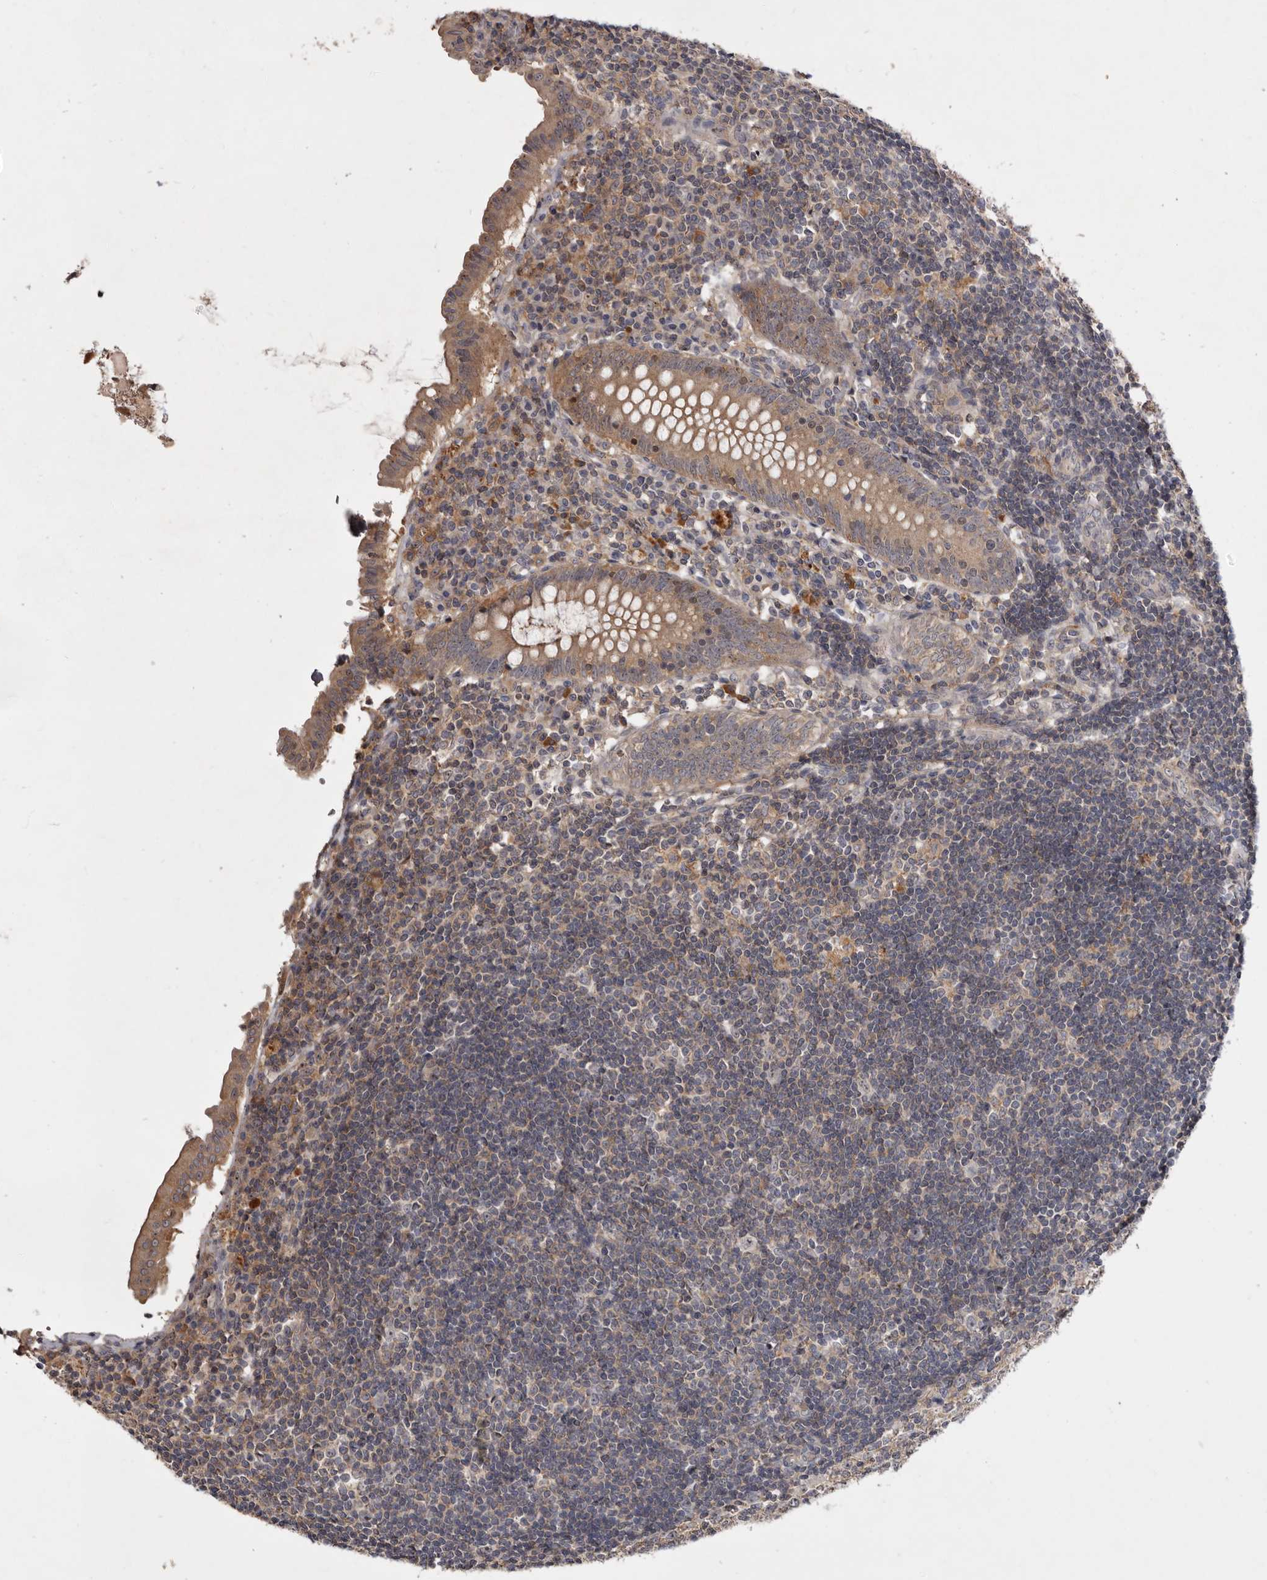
{"staining": {"intensity": "moderate", "quantity": "25%-75%", "location": "cytoplasmic/membranous"}, "tissue": "appendix", "cell_type": "Glandular cells", "image_type": "normal", "snomed": [{"axis": "morphology", "description": "Normal tissue, NOS"}, {"axis": "topography", "description": "Appendix"}], "caption": "Glandular cells show medium levels of moderate cytoplasmic/membranous staining in about 25%-75% of cells in normal appendix.", "gene": "TTC39A", "patient": {"sex": "female", "age": 54}}